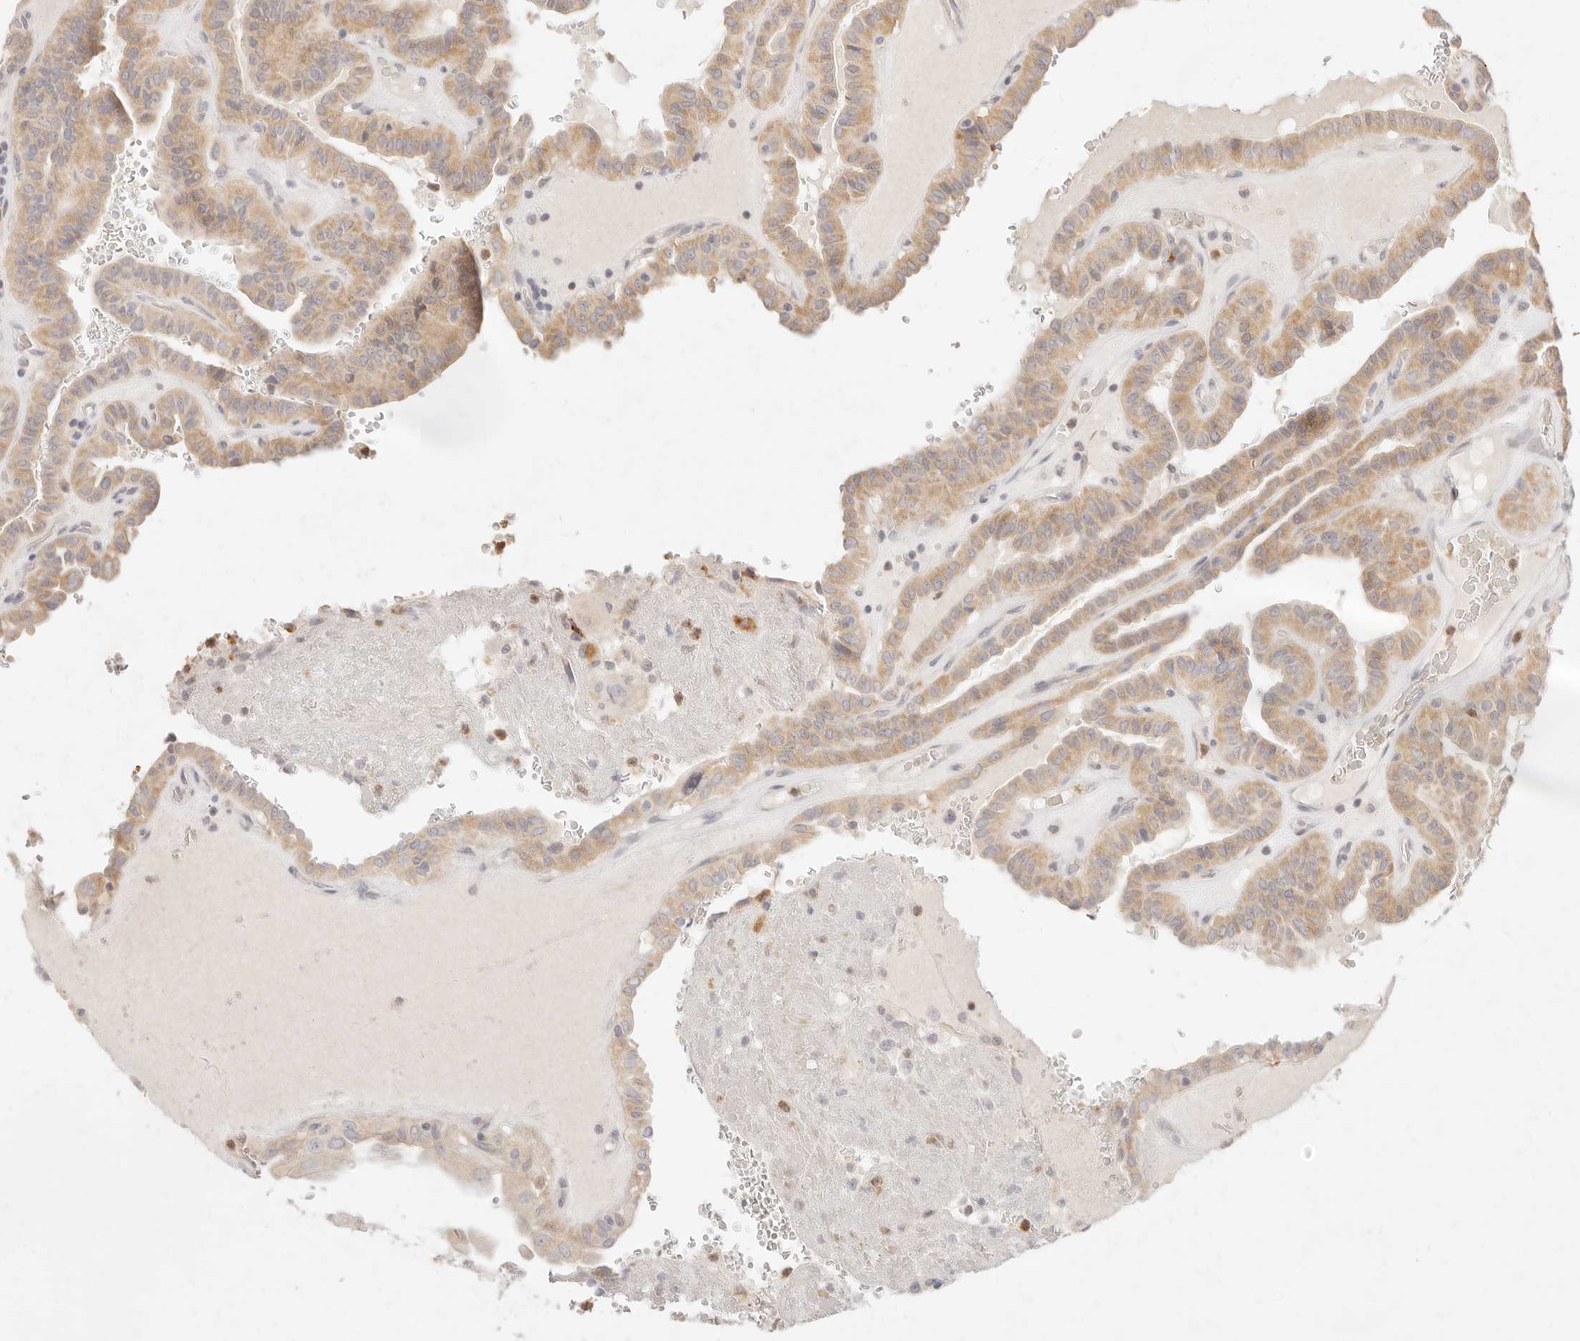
{"staining": {"intensity": "moderate", "quantity": ">75%", "location": "cytoplasmic/membranous"}, "tissue": "thyroid cancer", "cell_type": "Tumor cells", "image_type": "cancer", "snomed": [{"axis": "morphology", "description": "Papillary adenocarcinoma, NOS"}, {"axis": "topography", "description": "Thyroid gland"}], "caption": "Protein analysis of papillary adenocarcinoma (thyroid) tissue demonstrates moderate cytoplasmic/membranous expression in approximately >75% of tumor cells.", "gene": "ASCL3", "patient": {"sex": "male", "age": 77}}